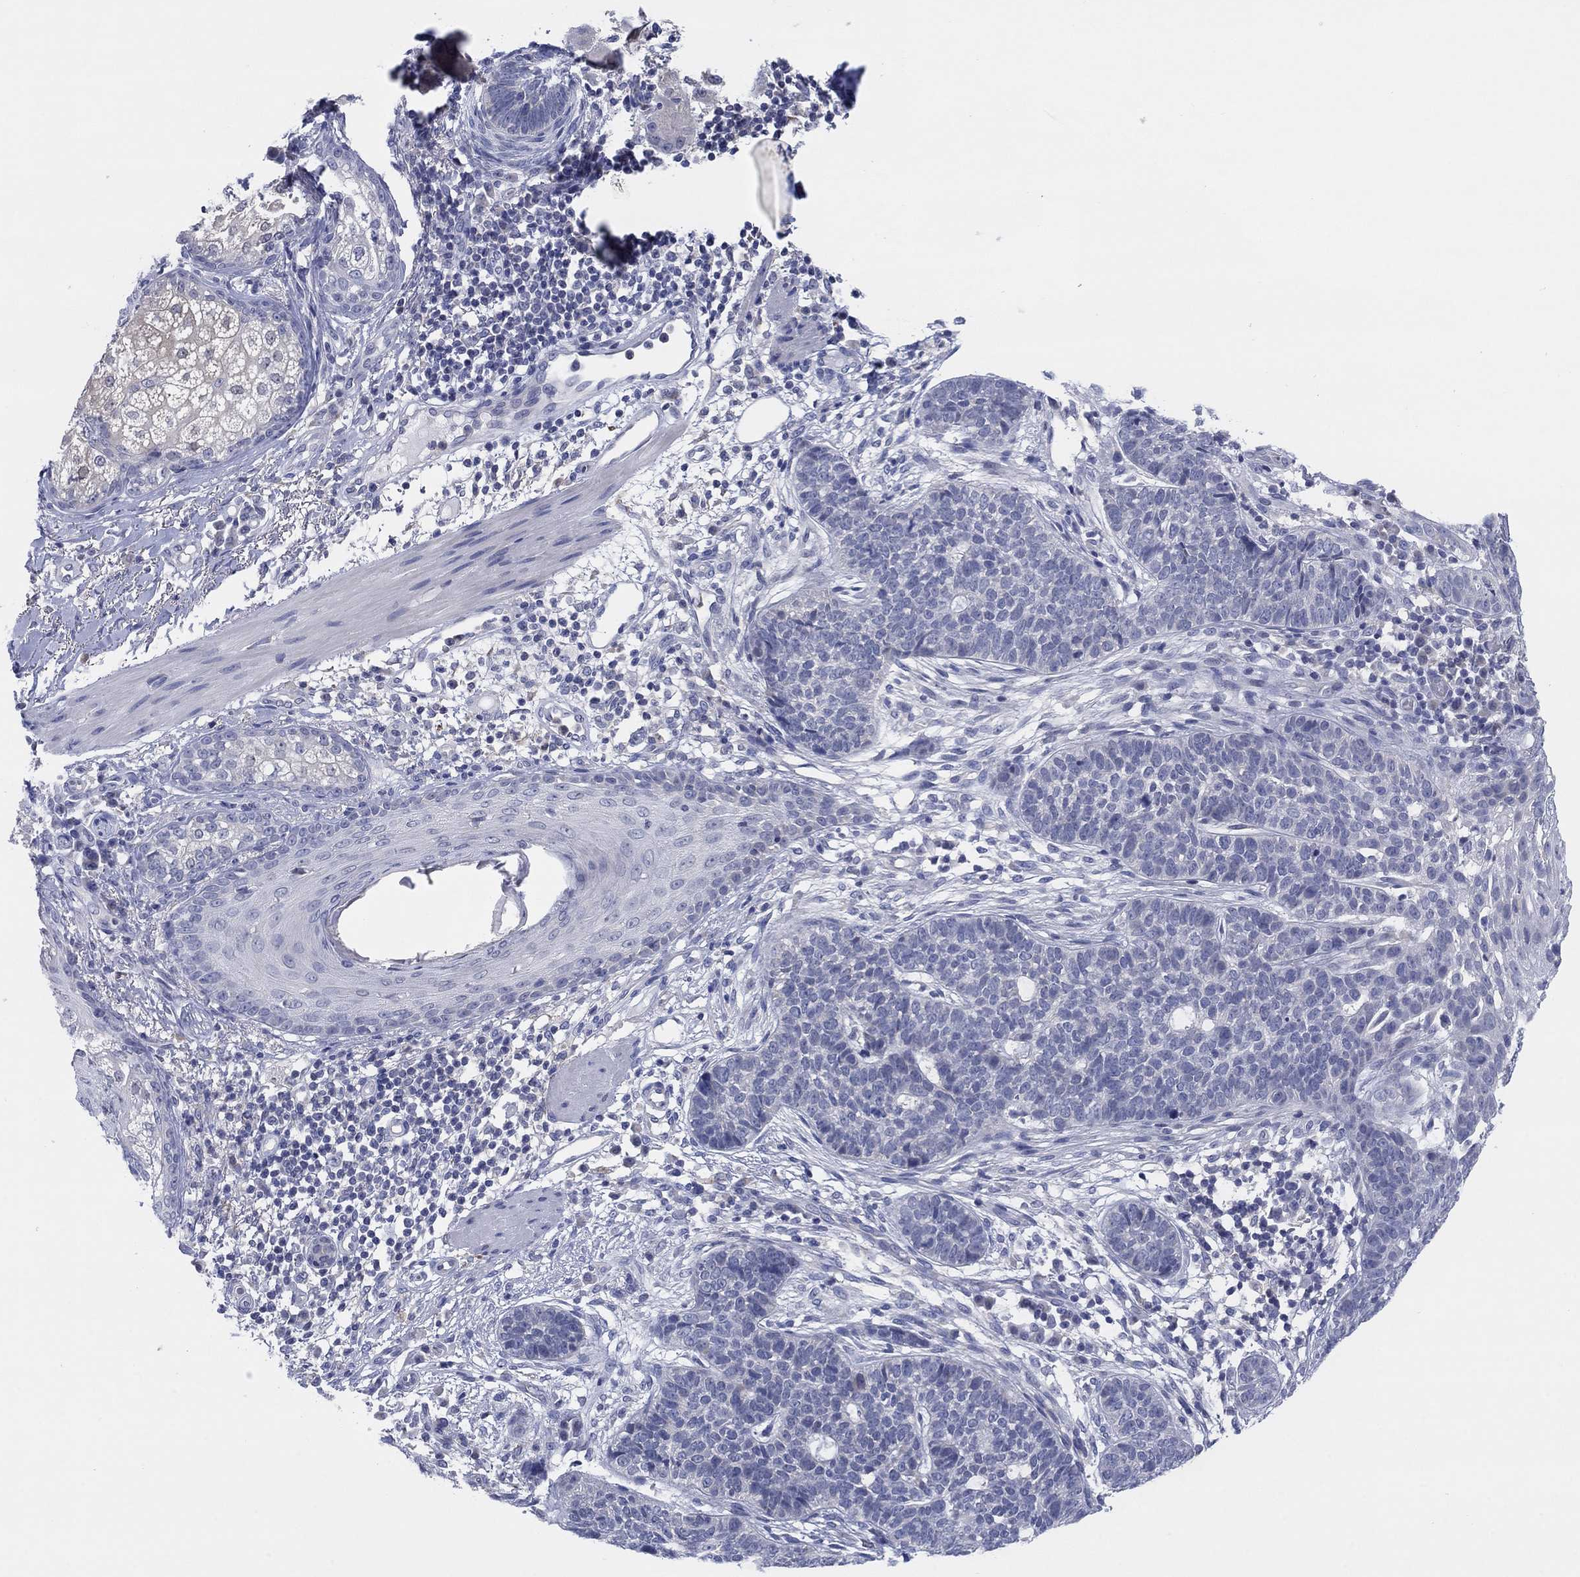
{"staining": {"intensity": "negative", "quantity": "none", "location": "none"}, "tissue": "skin cancer", "cell_type": "Tumor cells", "image_type": "cancer", "snomed": [{"axis": "morphology", "description": "Squamous cell carcinoma, NOS"}, {"axis": "topography", "description": "Skin"}], "caption": "The photomicrograph exhibits no staining of tumor cells in skin squamous cell carcinoma.", "gene": "FER1L6", "patient": {"sex": "male", "age": 88}}